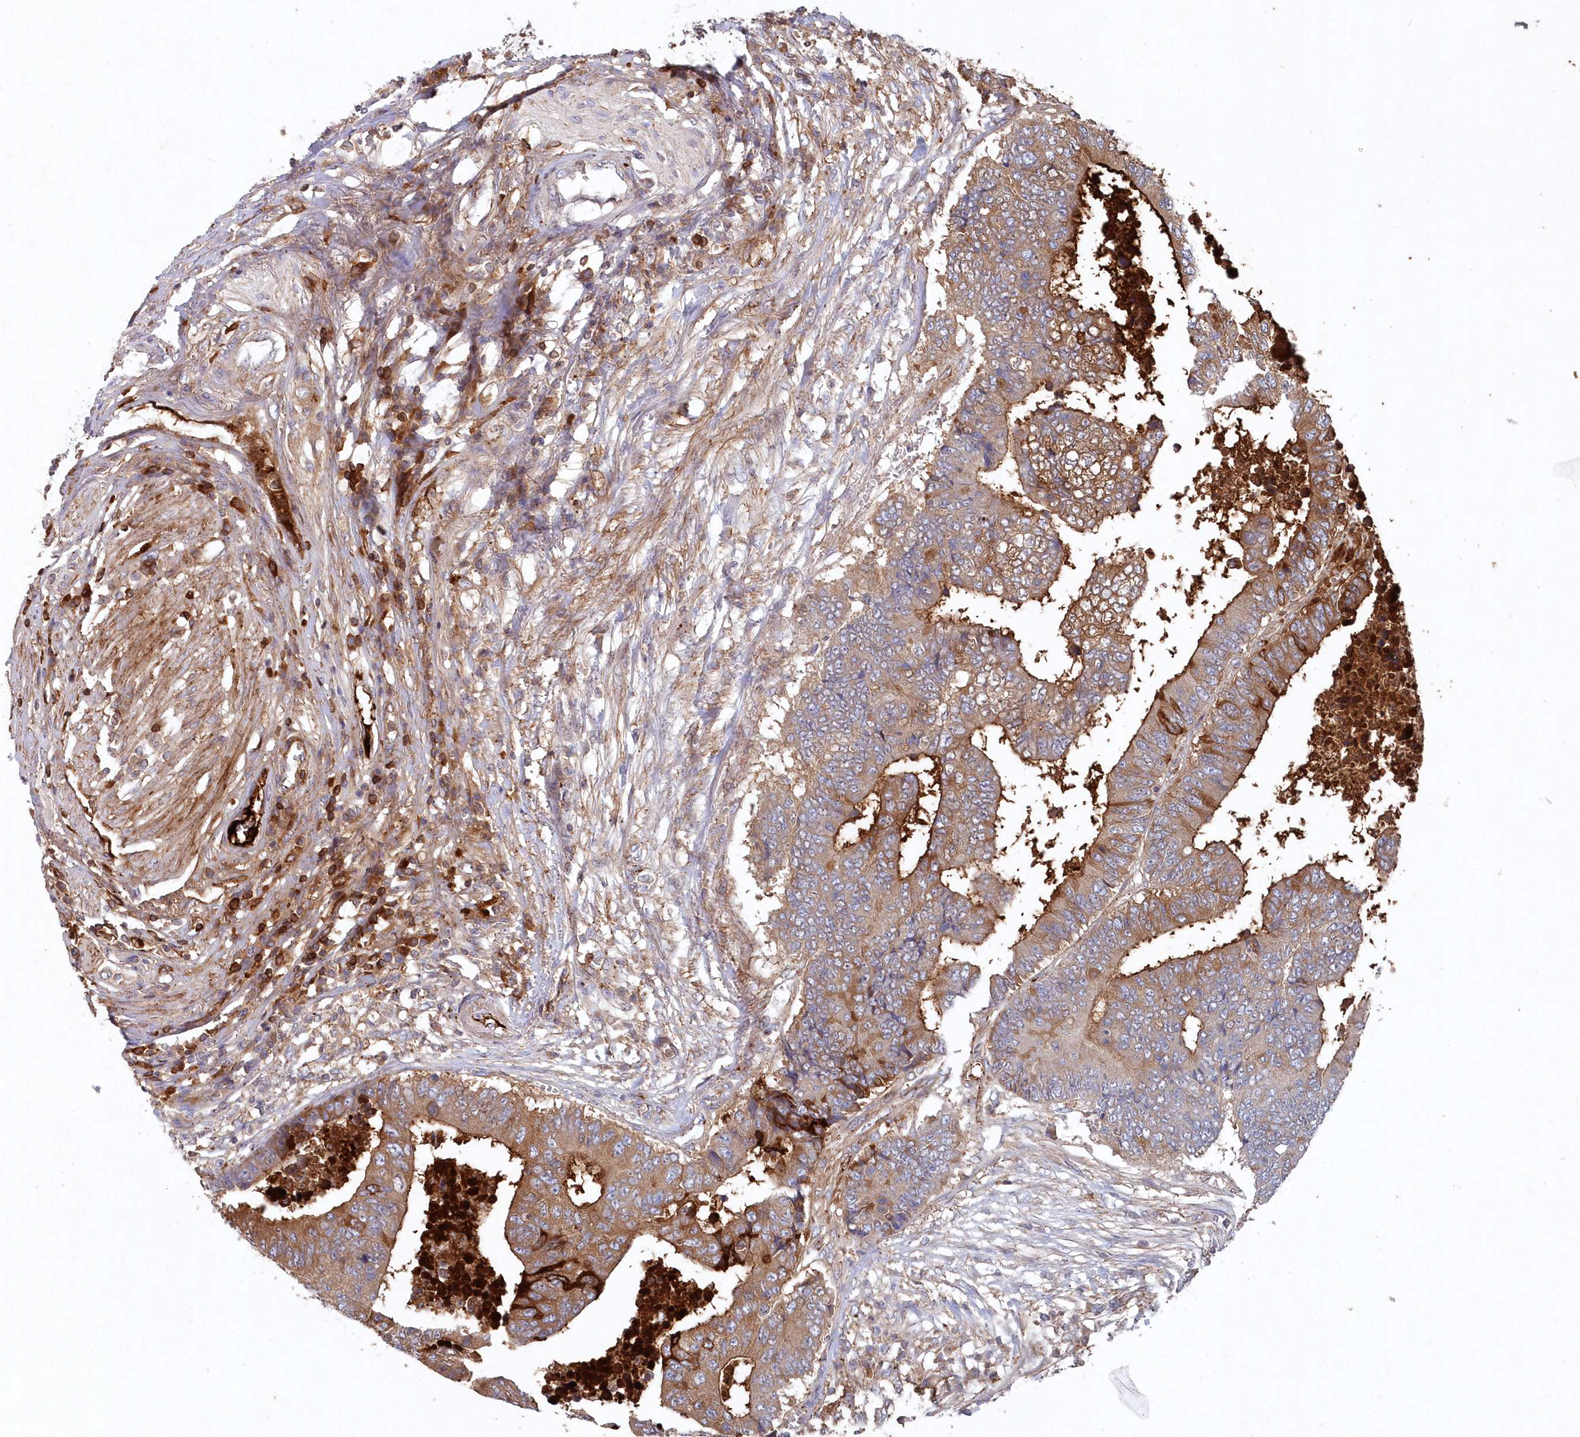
{"staining": {"intensity": "moderate", "quantity": ">75%", "location": "cytoplasmic/membranous"}, "tissue": "colorectal cancer", "cell_type": "Tumor cells", "image_type": "cancer", "snomed": [{"axis": "morphology", "description": "Adenocarcinoma, NOS"}, {"axis": "topography", "description": "Rectum"}], "caption": "Colorectal cancer tissue exhibits moderate cytoplasmic/membranous expression in approximately >75% of tumor cells Ihc stains the protein in brown and the nuclei are stained blue.", "gene": "ABHD14B", "patient": {"sex": "male", "age": 84}}